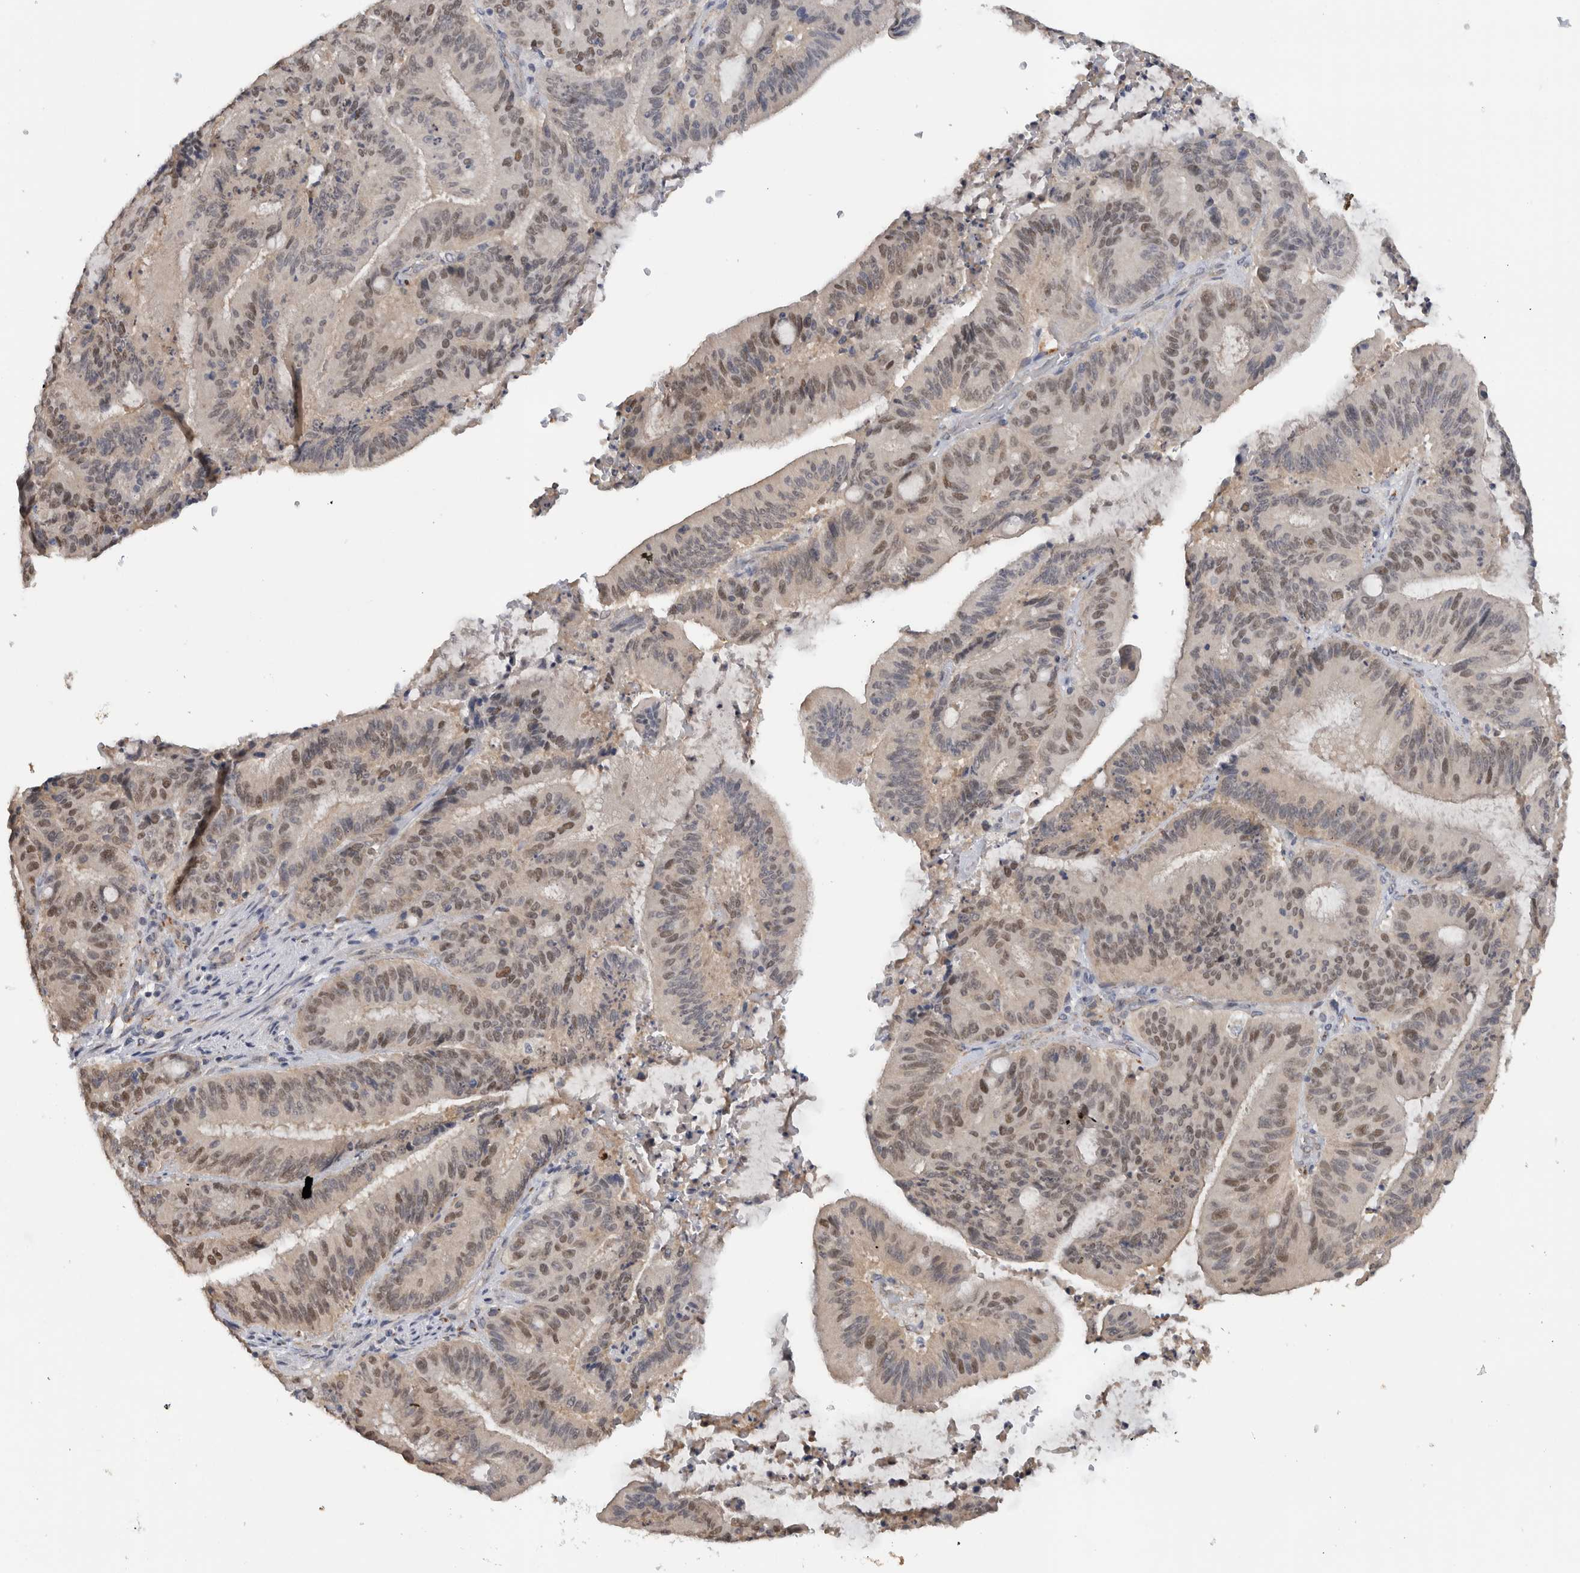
{"staining": {"intensity": "moderate", "quantity": ">75%", "location": "nuclear"}, "tissue": "liver cancer", "cell_type": "Tumor cells", "image_type": "cancer", "snomed": [{"axis": "morphology", "description": "Normal tissue, NOS"}, {"axis": "morphology", "description": "Cholangiocarcinoma"}, {"axis": "topography", "description": "Liver"}, {"axis": "topography", "description": "Peripheral nerve tissue"}], "caption": "A medium amount of moderate nuclear positivity is appreciated in about >75% of tumor cells in liver cancer tissue.", "gene": "DYRK2", "patient": {"sex": "female", "age": 73}}